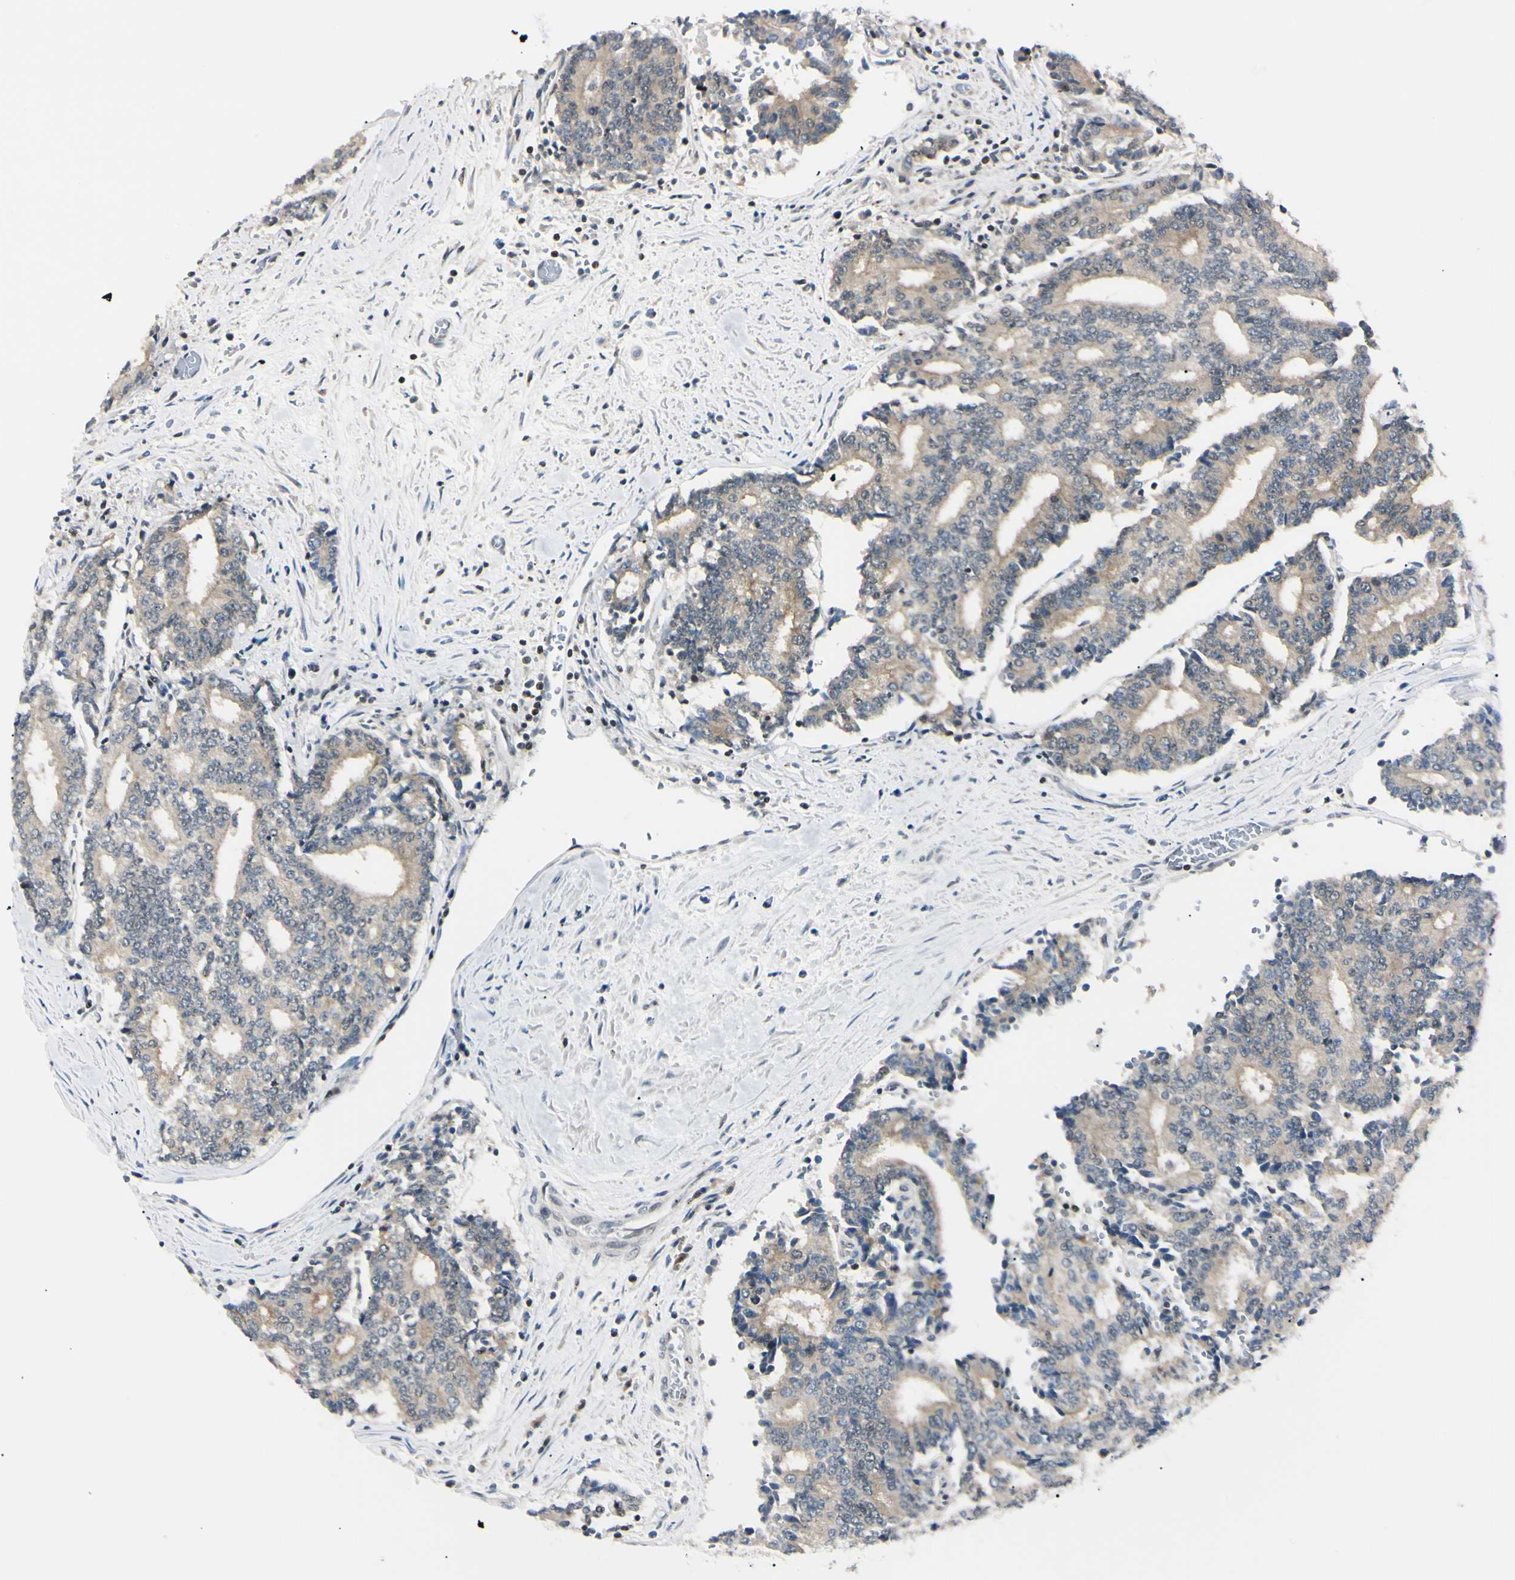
{"staining": {"intensity": "weak", "quantity": "25%-75%", "location": "cytoplasmic/membranous"}, "tissue": "prostate cancer", "cell_type": "Tumor cells", "image_type": "cancer", "snomed": [{"axis": "morphology", "description": "Normal tissue, NOS"}, {"axis": "morphology", "description": "Adenocarcinoma, High grade"}, {"axis": "topography", "description": "Prostate"}, {"axis": "topography", "description": "Seminal veicle"}], "caption": "Tumor cells exhibit low levels of weak cytoplasmic/membranous staining in approximately 25%-75% of cells in human prostate cancer (high-grade adenocarcinoma). (Brightfield microscopy of DAB IHC at high magnification).", "gene": "C1orf174", "patient": {"sex": "male", "age": 55}}